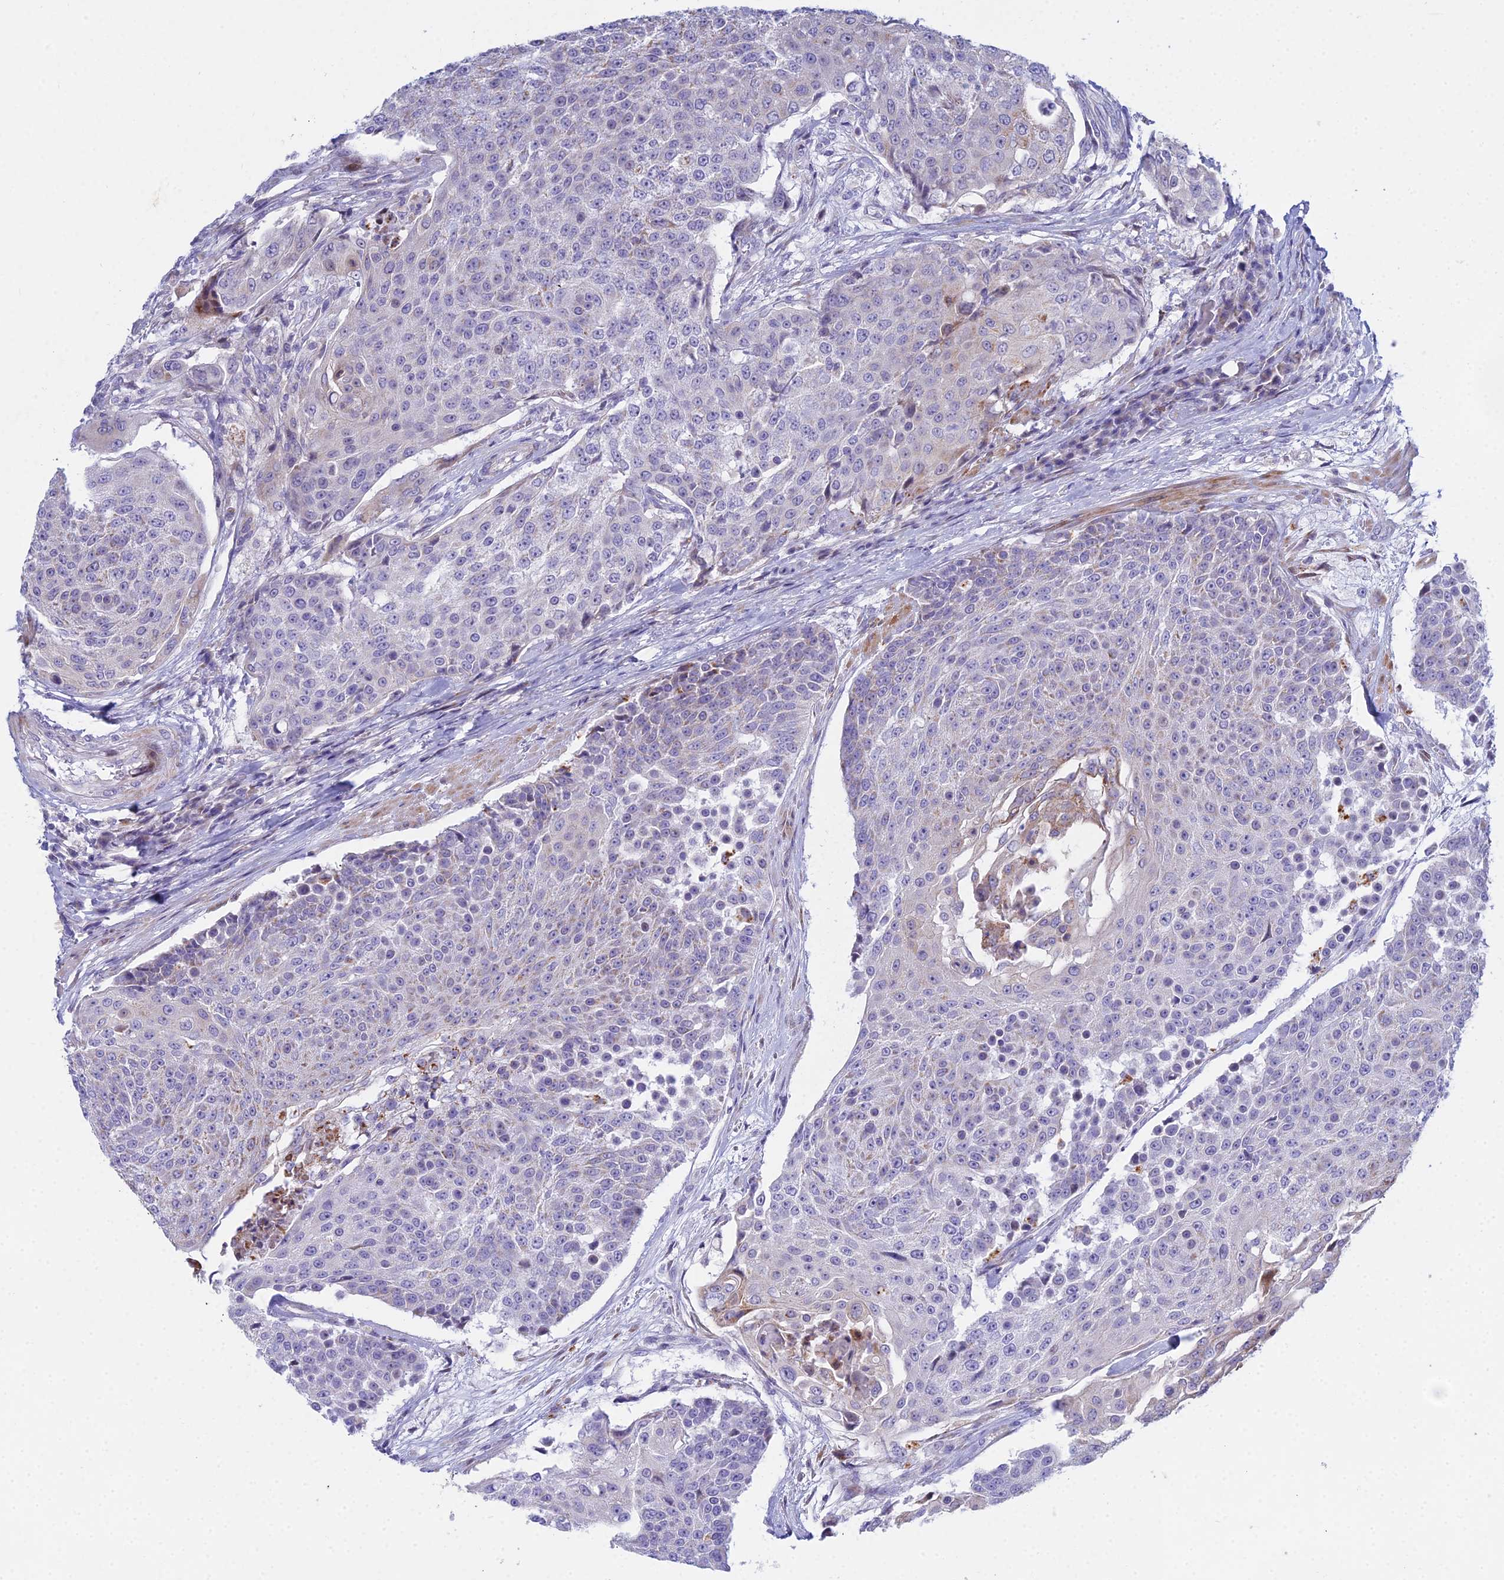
{"staining": {"intensity": "moderate", "quantity": "<25%", "location": "cytoplasmic/membranous"}, "tissue": "urothelial cancer", "cell_type": "Tumor cells", "image_type": "cancer", "snomed": [{"axis": "morphology", "description": "Urothelial carcinoma, High grade"}, {"axis": "topography", "description": "Urinary bladder"}], "caption": "Human urothelial cancer stained with a protein marker exhibits moderate staining in tumor cells.", "gene": "PRR13", "patient": {"sex": "female", "age": 63}}